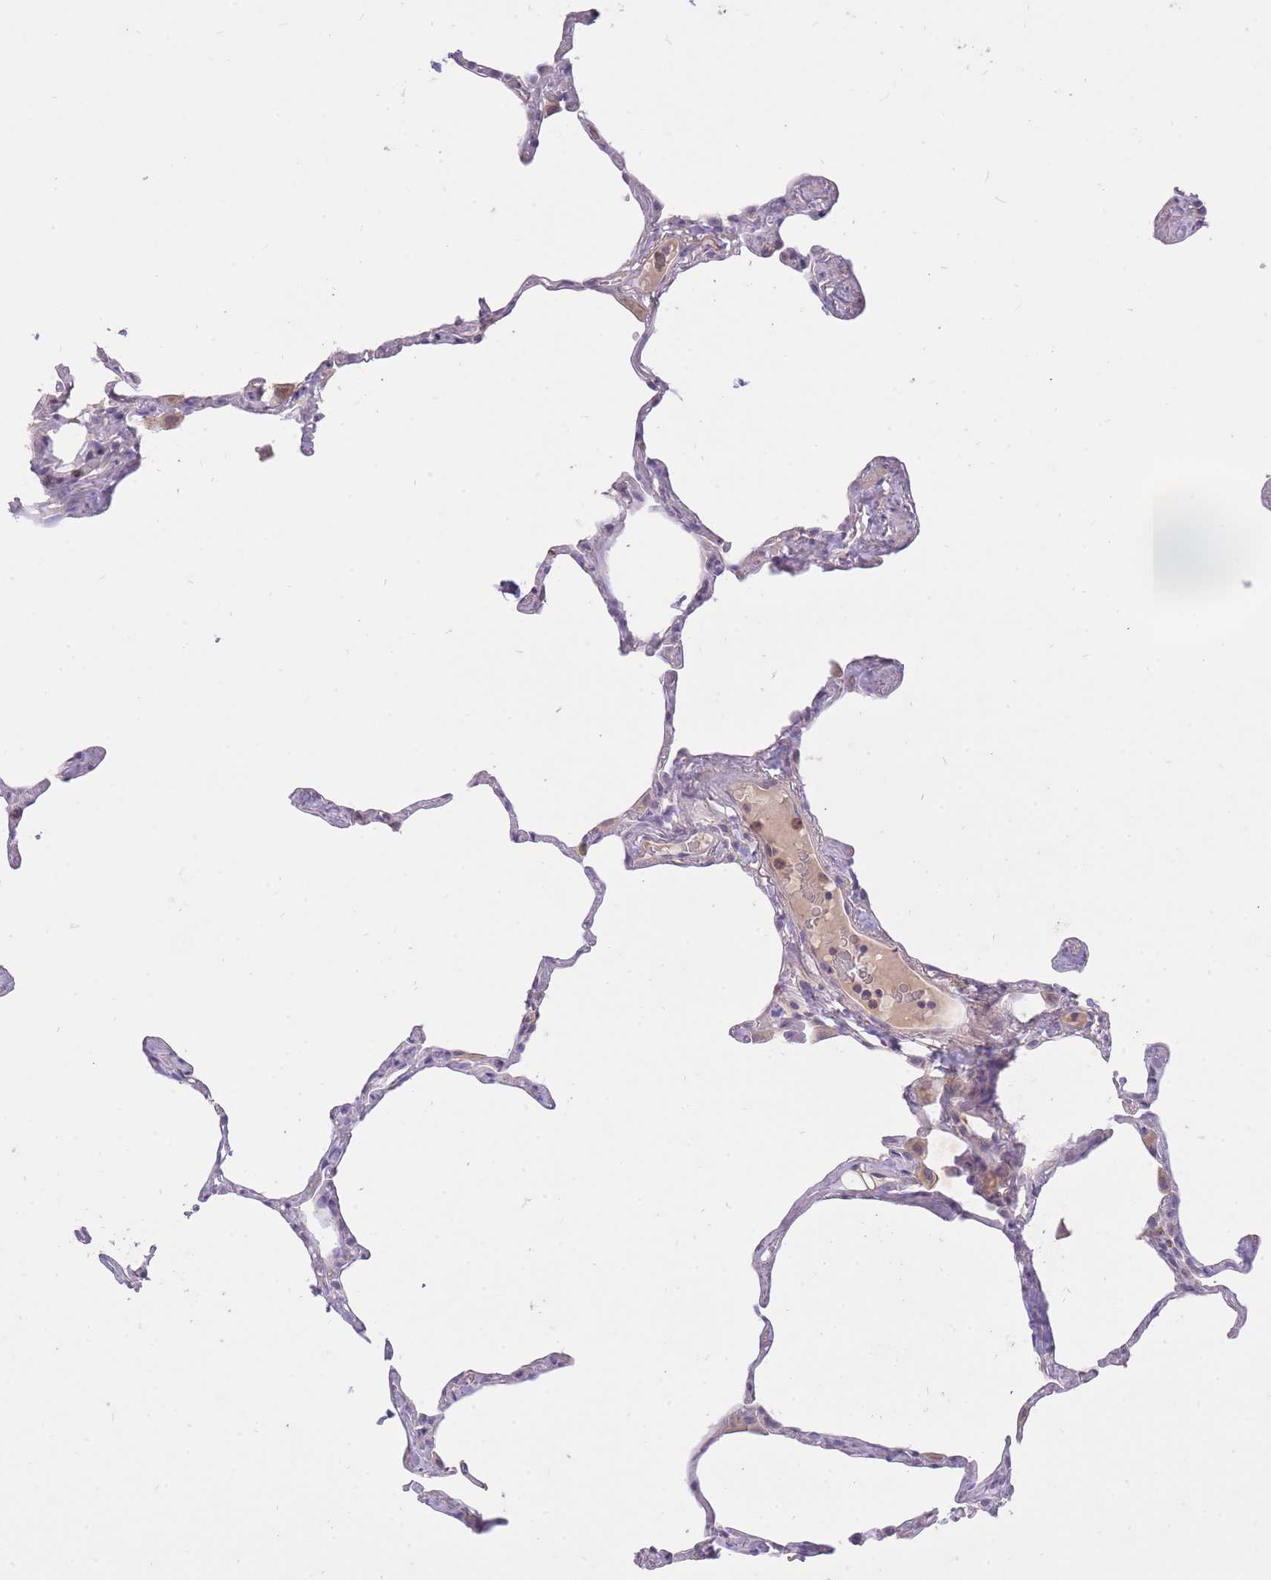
{"staining": {"intensity": "negative", "quantity": "none", "location": "none"}, "tissue": "lung", "cell_type": "Alveolar cells", "image_type": "normal", "snomed": [{"axis": "morphology", "description": "Normal tissue, NOS"}, {"axis": "topography", "description": "Lung"}], "caption": "Immunohistochemistry of normal lung exhibits no expression in alveolar cells.", "gene": "FRG2B", "patient": {"sex": "male", "age": 65}}